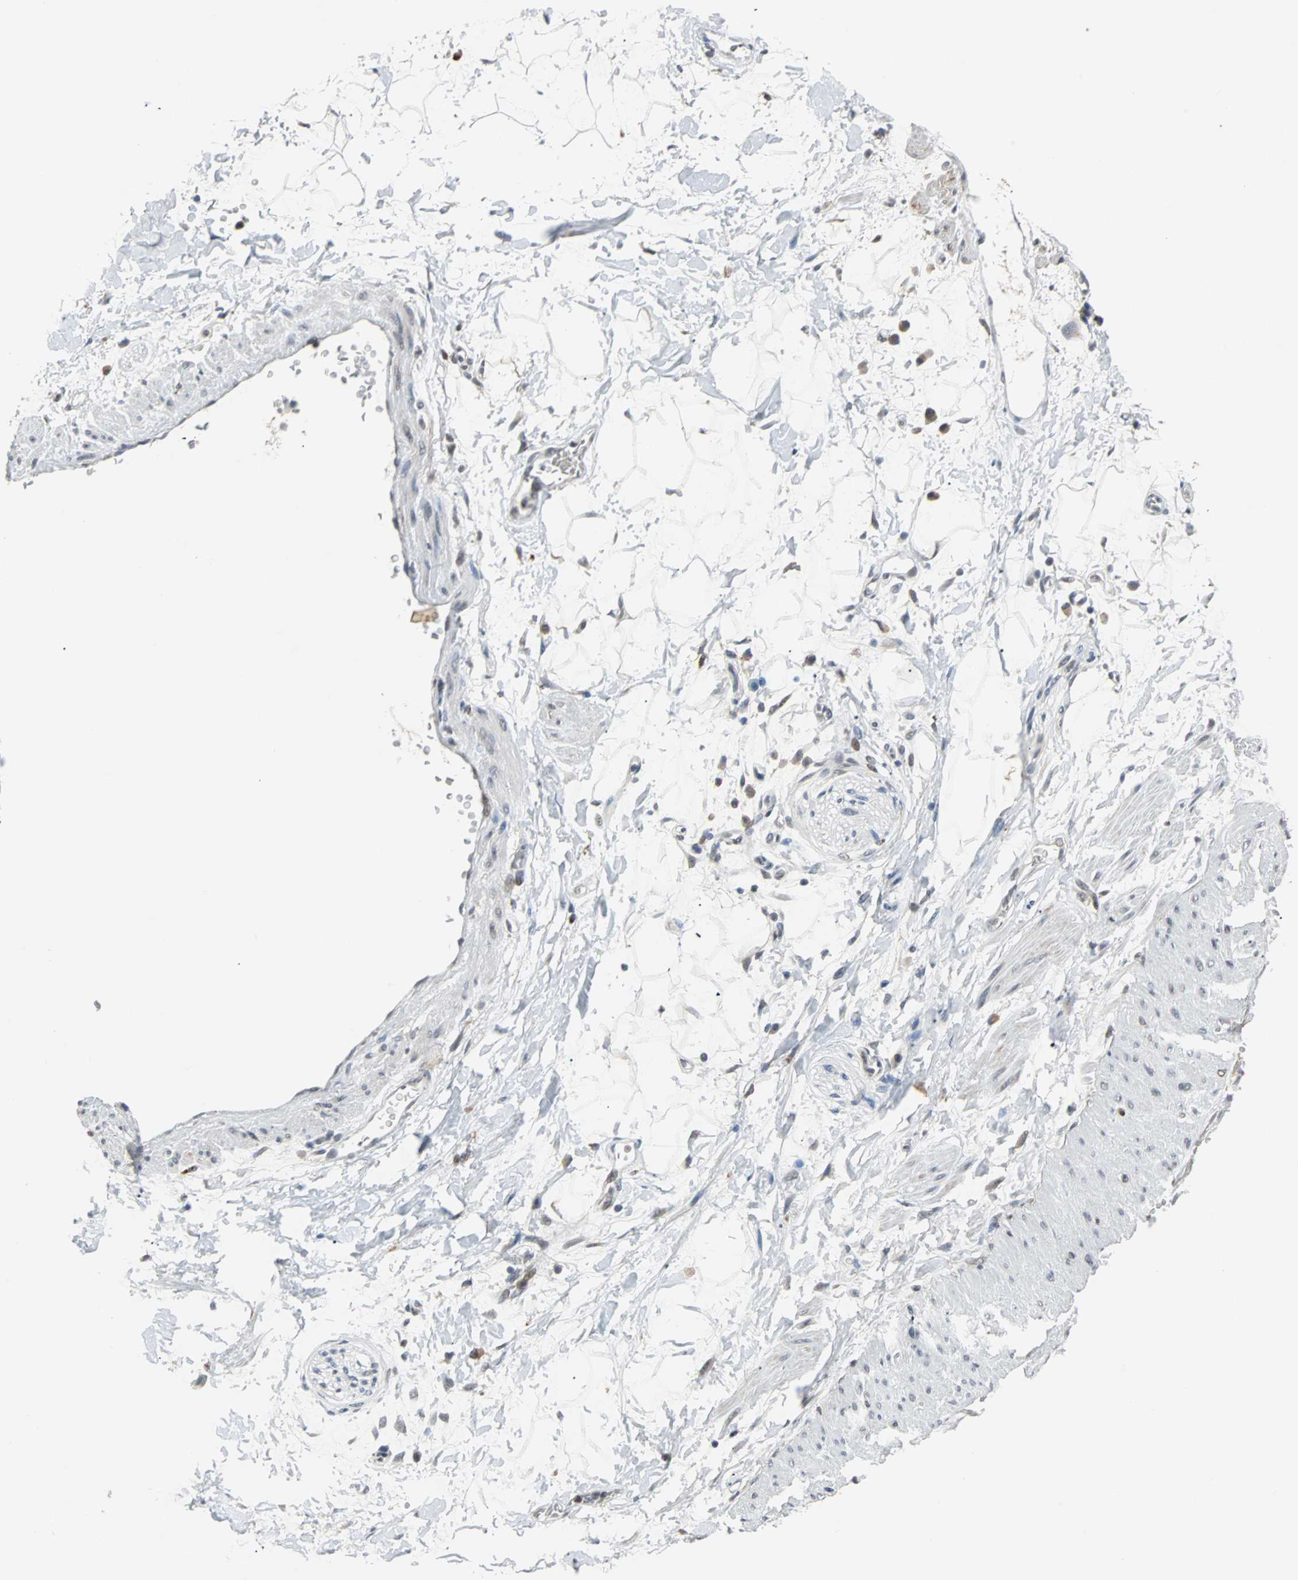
{"staining": {"intensity": "negative", "quantity": "none", "location": "none"}, "tissue": "adipose tissue", "cell_type": "Adipocytes", "image_type": "normal", "snomed": [{"axis": "morphology", "description": "Normal tissue, NOS"}, {"axis": "topography", "description": "Soft tissue"}], "caption": "The micrograph shows no staining of adipocytes in normal adipose tissue. (Stains: DAB IHC with hematoxylin counter stain, Microscopy: brightfield microscopy at high magnification).", "gene": "HLX", "patient": {"sex": "male", "age": 72}}